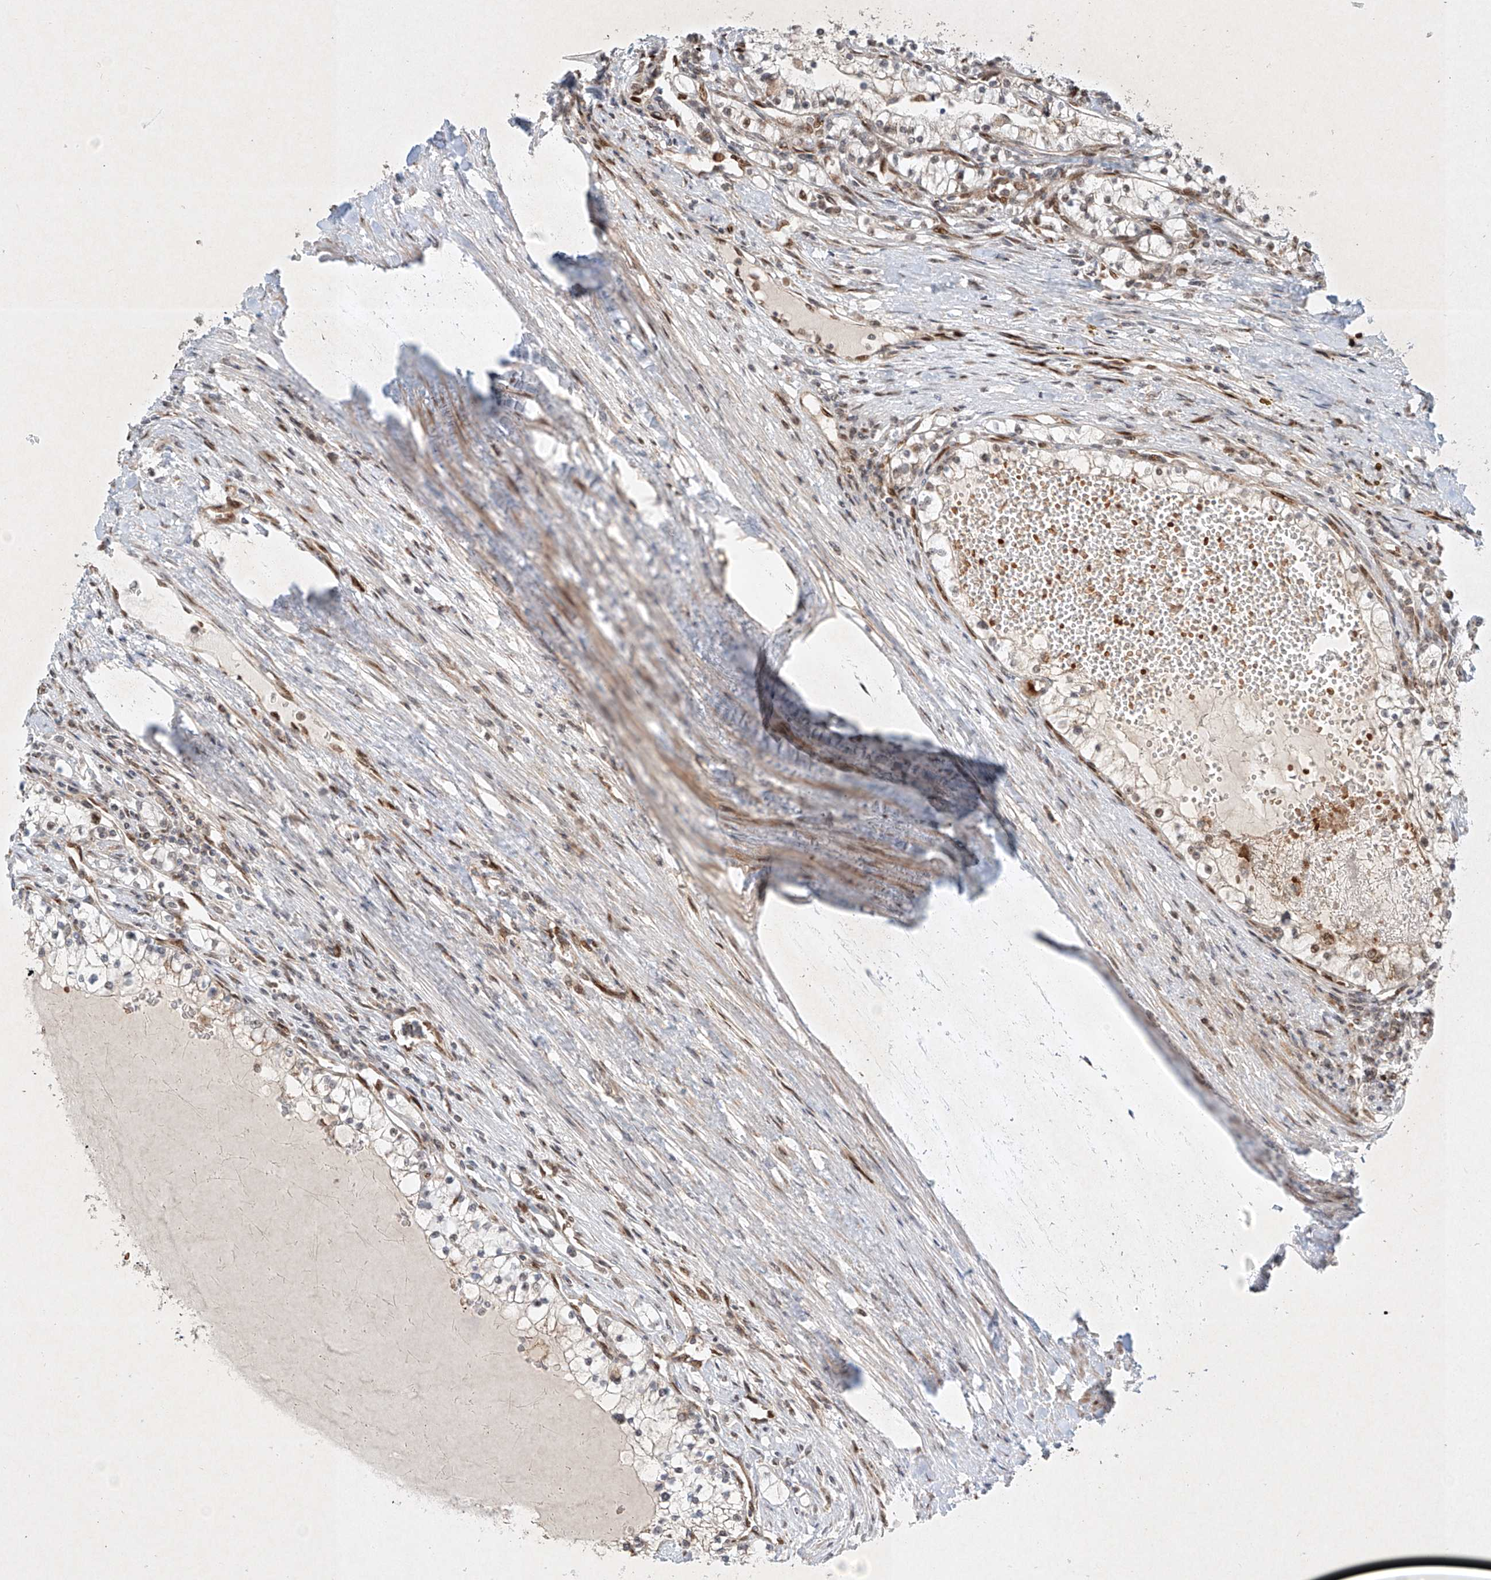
{"staining": {"intensity": "weak", "quantity": "25%-75%", "location": "cytoplasmic/membranous"}, "tissue": "renal cancer", "cell_type": "Tumor cells", "image_type": "cancer", "snomed": [{"axis": "morphology", "description": "Normal tissue, NOS"}, {"axis": "morphology", "description": "Adenocarcinoma, NOS"}, {"axis": "topography", "description": "Kidney"}], "caption": "Weak cytoplasmic/membranous protein staining is identified in about 25%-75% of tumor cells in adenocarcinoma (renal).", "gene": "EPG5", "patient": {"sex": "male", "age": 68}}